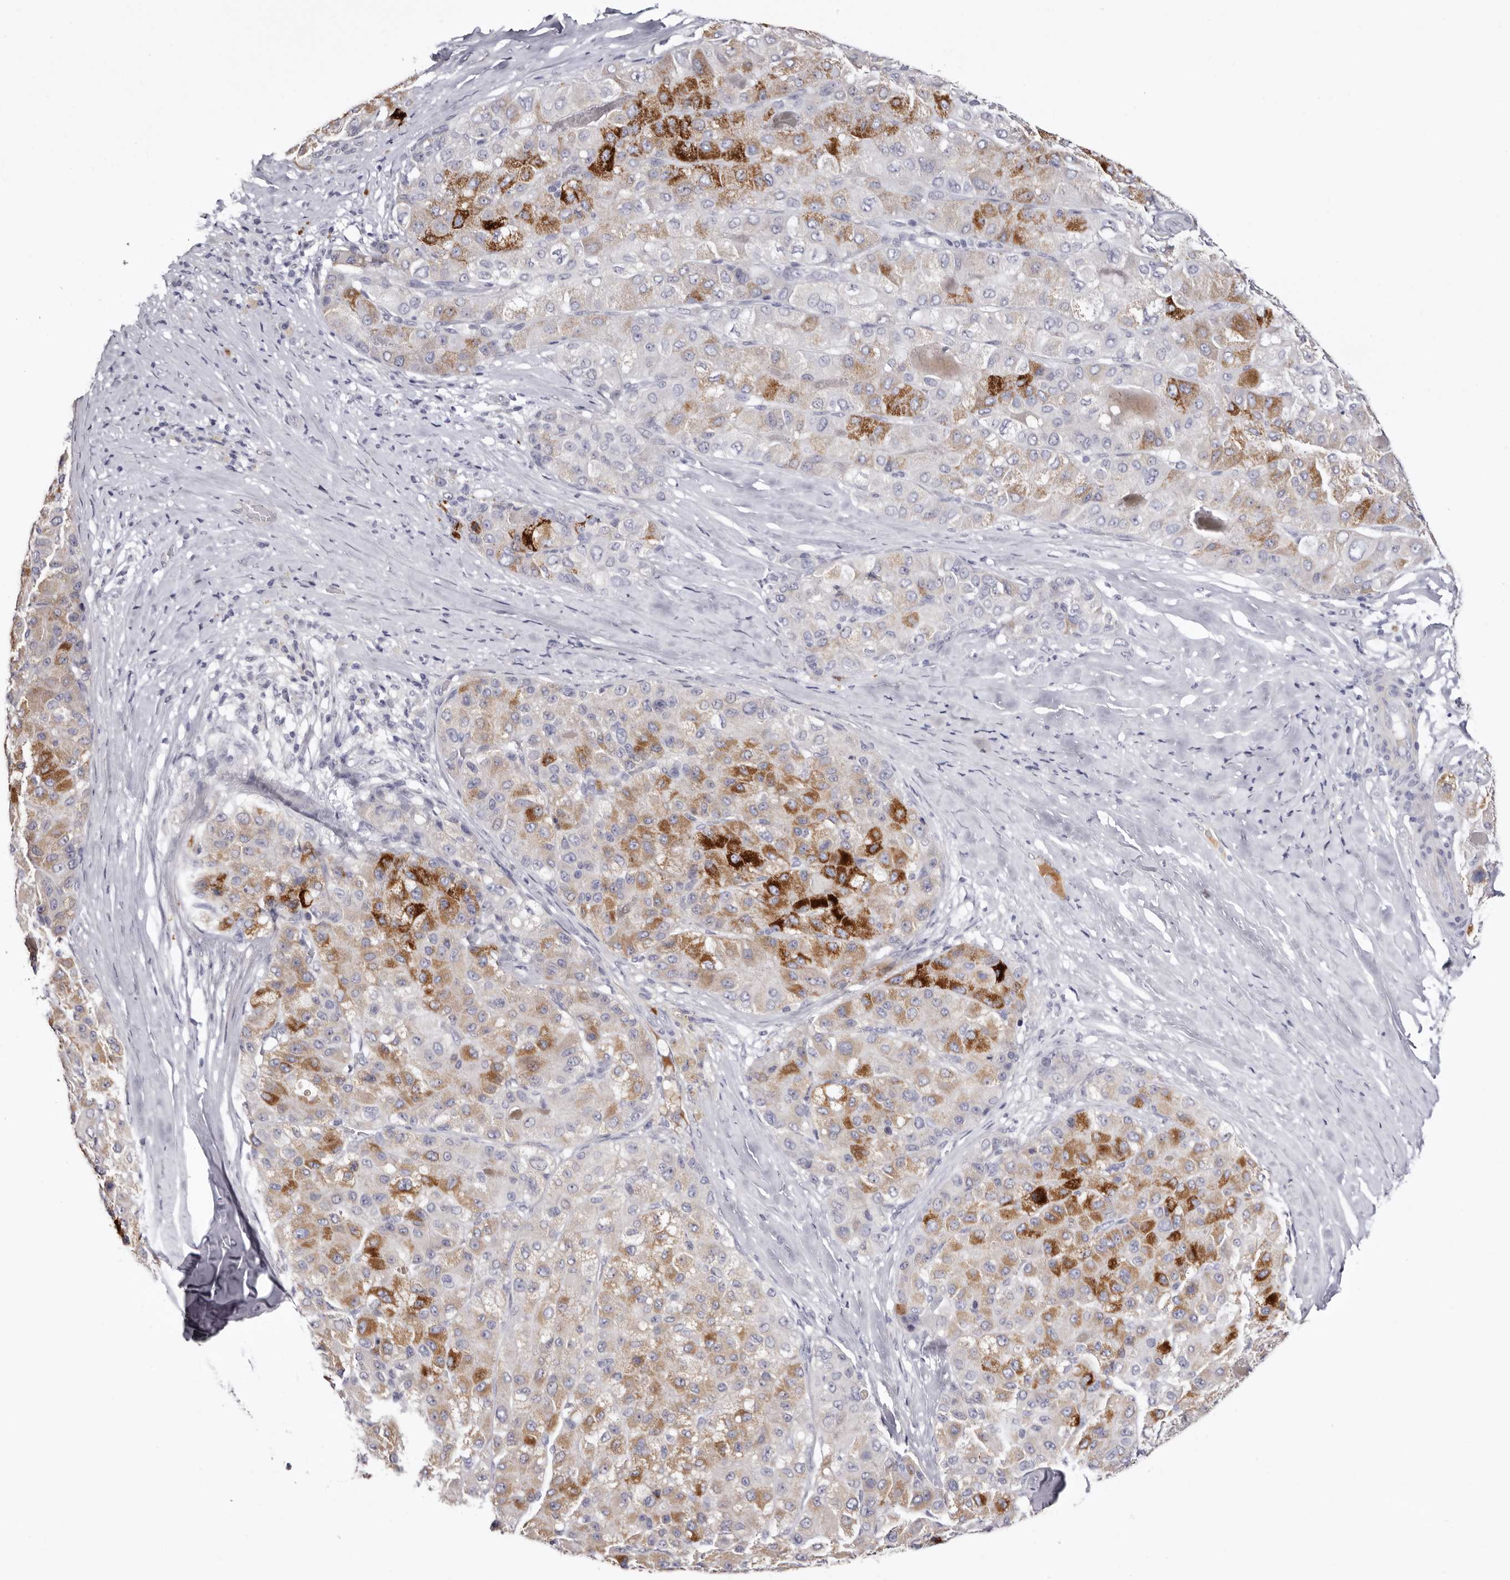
{"staining": {"intensity": "strong", "quantity": "<25%", "location": "cytoplasmic/membranous"}, "tissue": "liver cancer", "cell_type": "Tumor cells", "image_type": "cancer", "snomed": [{"axis": "morphology", "description": "Carcinoma, Hepatocellular, NOS"}, {"axis": "topography", "description": "Liver"}], "caption": "Protein staining by IHC exhibits strong cytoplasmic/membranous staining in approximately <25% of tumor cells in liver cancer (hepatocellular carcinoma).", "gene": "LMLN", "patient": {"sex": "male", "age": 80}}